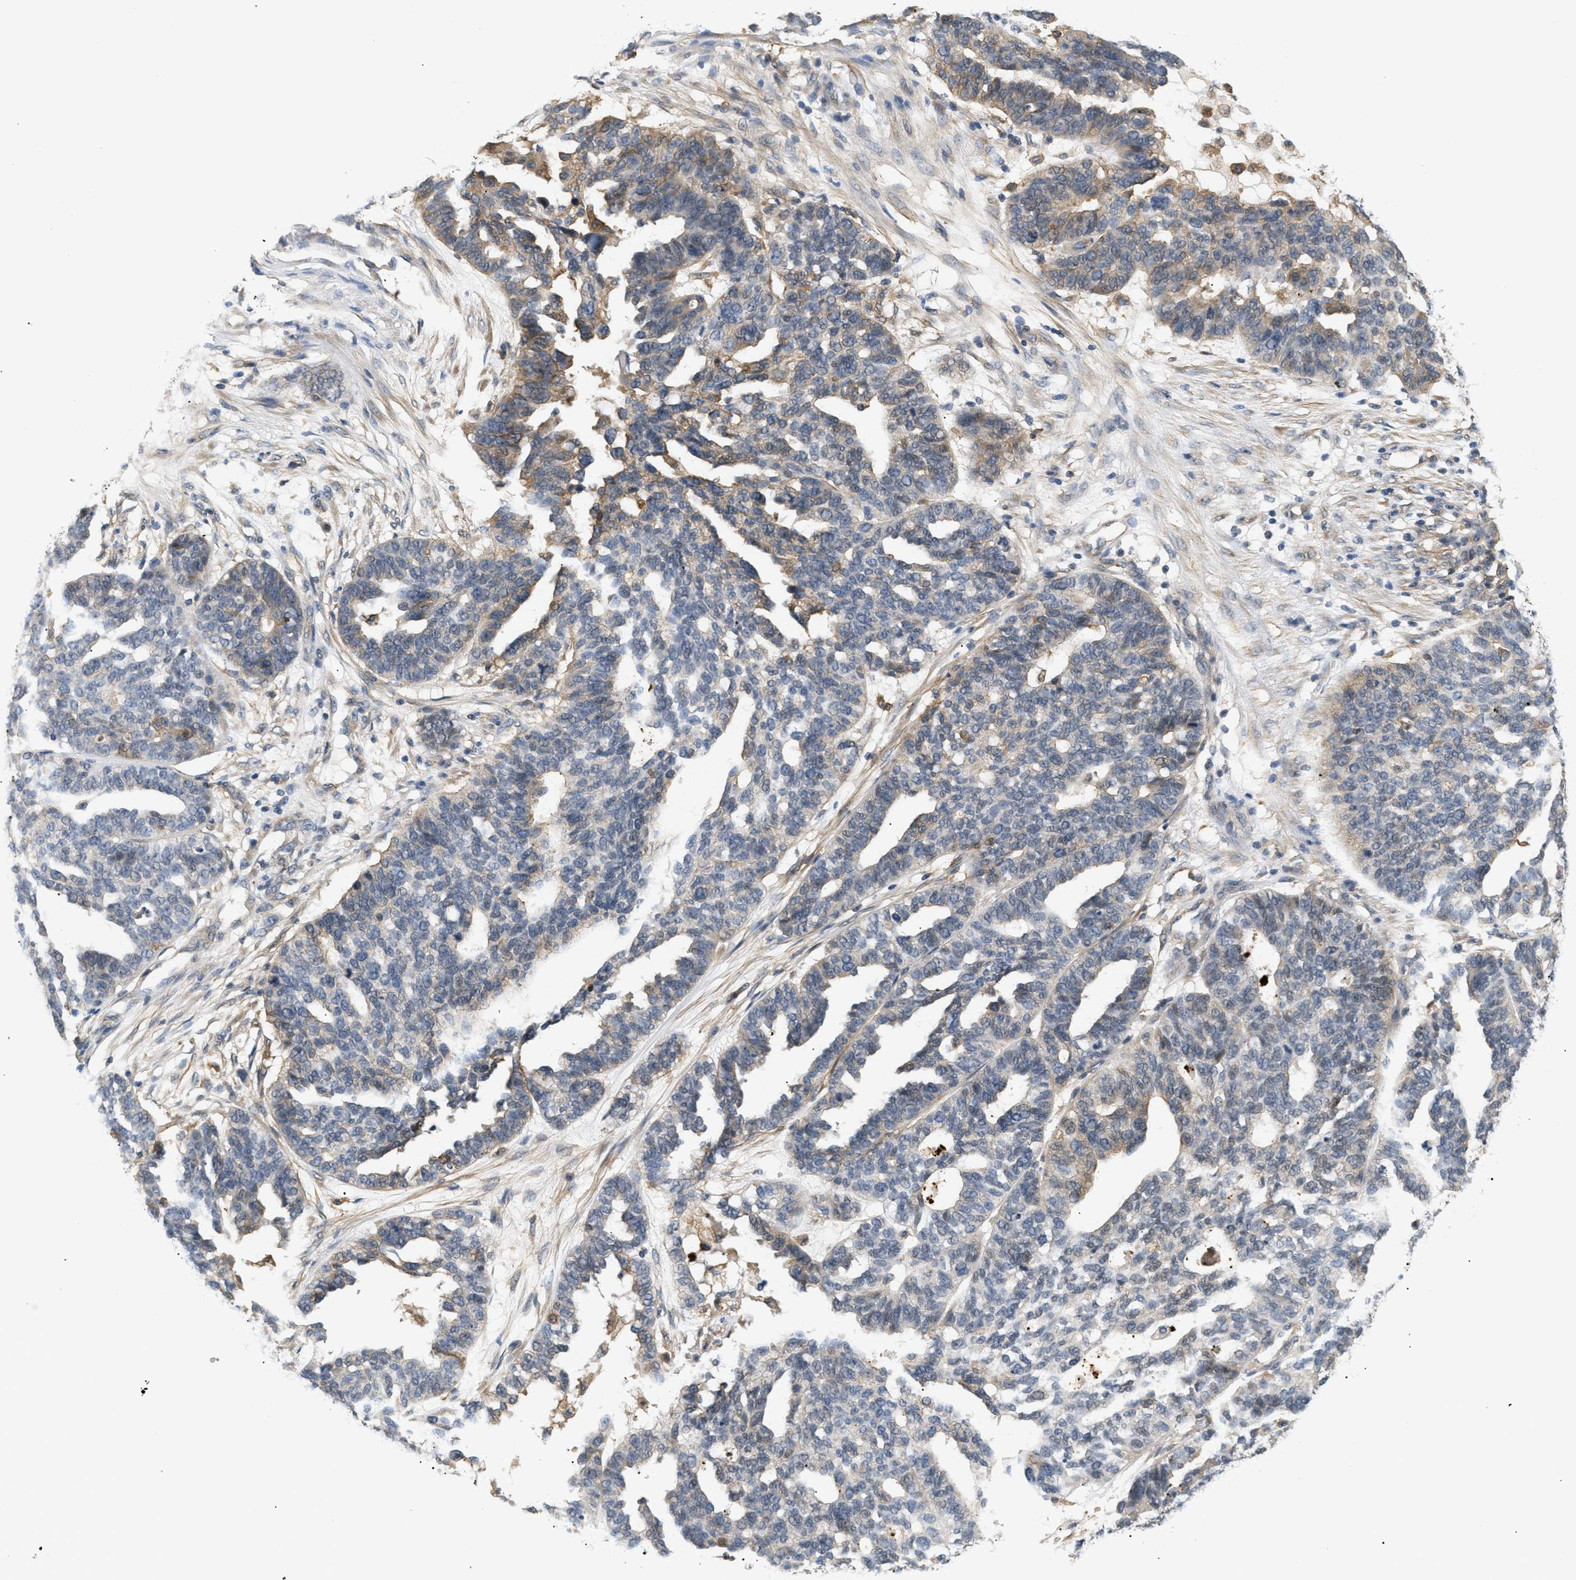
{"staining": {"intensity": "moderate", "quantity": "<25%", "location": "cytoplasmic/membranous"}, "tissue": "ovarian cancer", "cell_type": "Tumor cells", "image_type": "cancer", "snomed": [{"axis": "morphology", "description": "Cystadenocarcinoma, serous, NOS"}, {"axis": "topography", "description": "Ovary"}], "caption": "Immunohistochemistry (IHC) of human serous cystadenocarcinoma (ovarian) exhibits low levels of moderate cytoplasmic/membranous staining in approximately <25% of tumor cells. (Brightfield microscopy of DAB IHC at high magnification).", "gene": "CORO2B", "patient": {"sex": "female", "age": 59}}